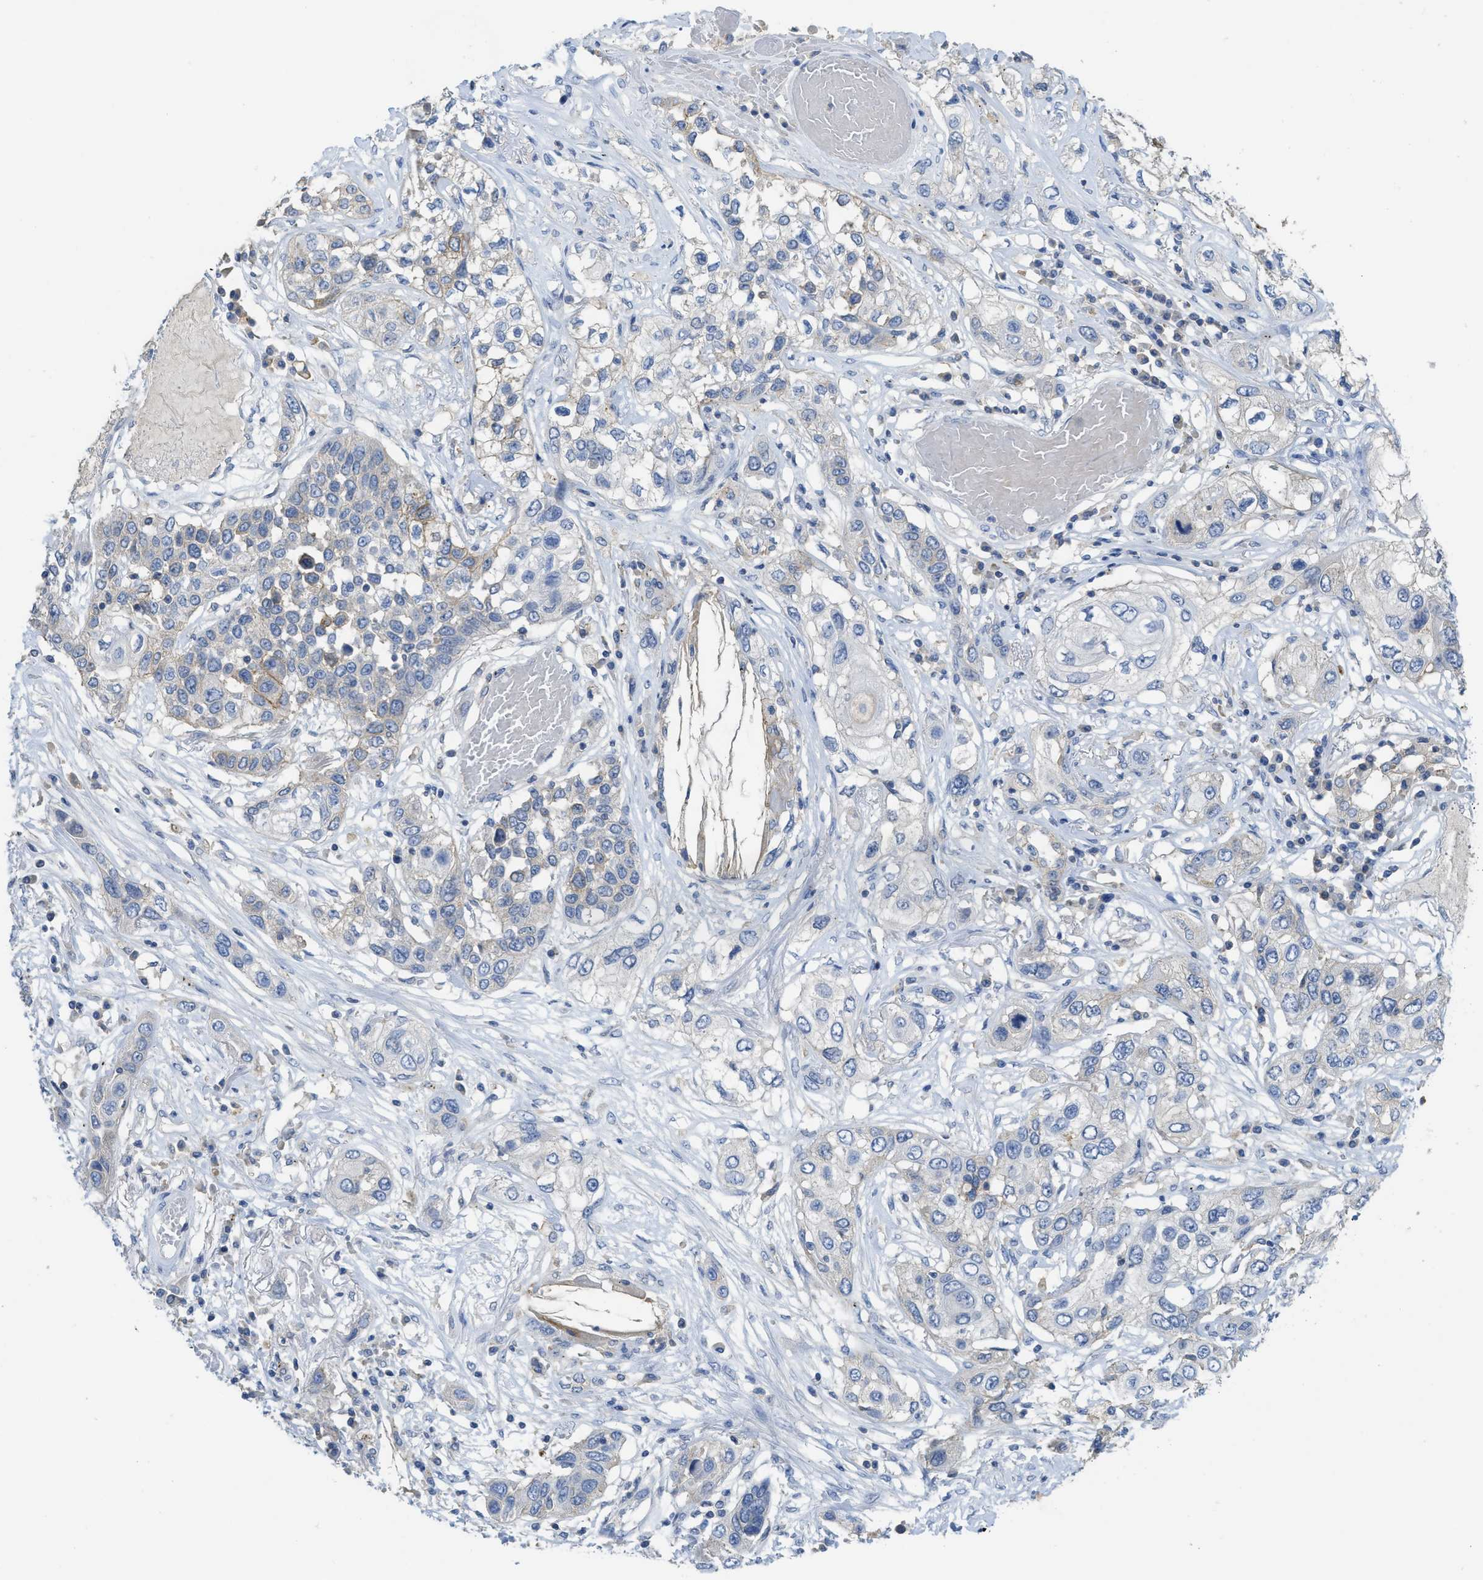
{"staining": {"intensity": "moderate", "quantity": "<25%", "location": "cytoplasmic/membranous"}, "tissue": "lung cancer", "cell_type": "Tumor cells", "image_type": "cancer", "snomed": [{"axis": "morphology", "description": "Squamous cell carcinoma, NOS"}, {"axis": "topography", "description": "Lung"}], "caption": "Approximately <25% of tumor cells in human lung cancer exhibit moderate cytoplasmic/membranous protein staining as visualized by brown immunohistochemical staining.", "gene": "CNNM4", "patient": {"sex": "male", "age": 71}}